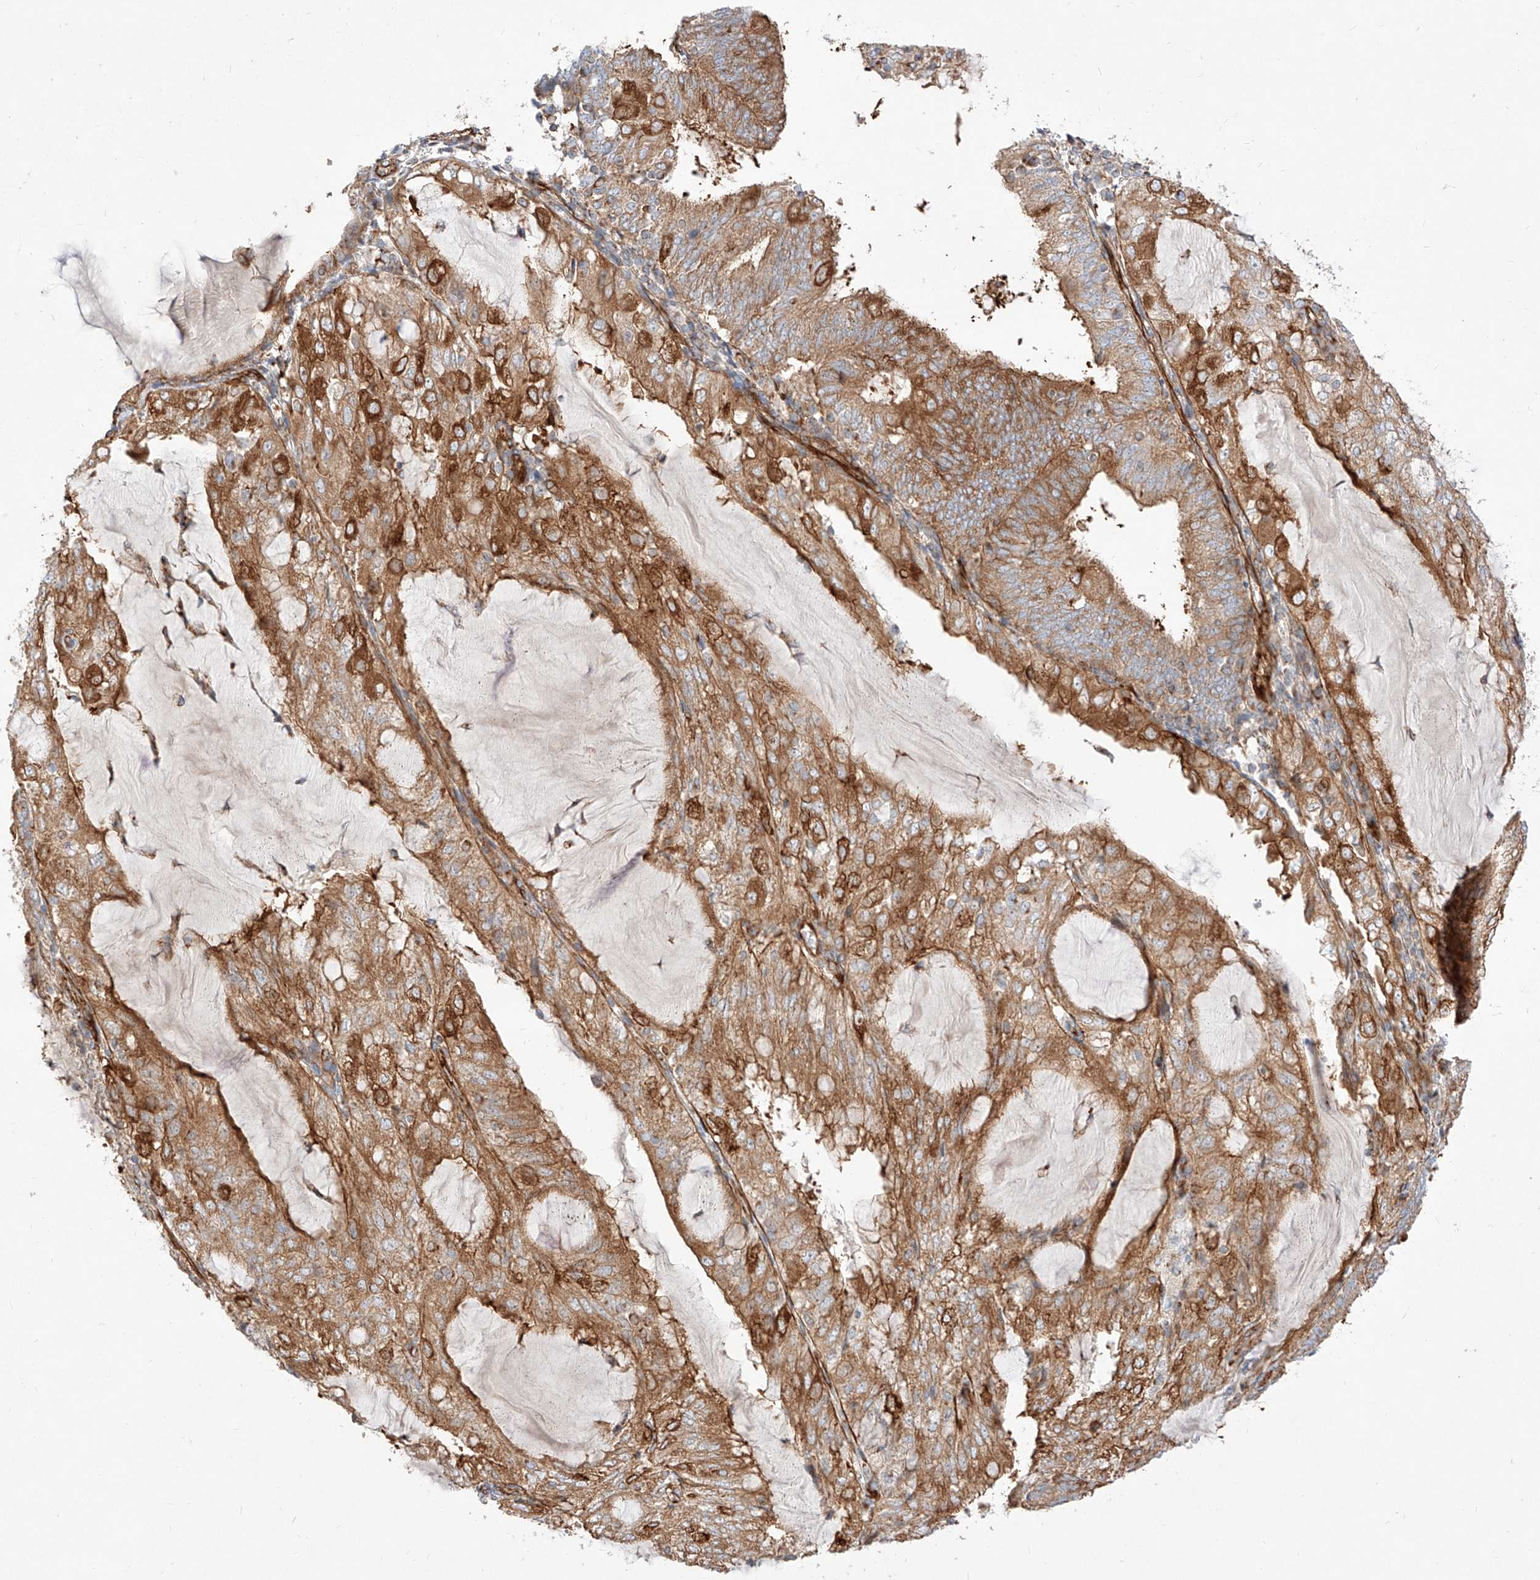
{"staining": {"intensity": "moderate", "quantity": ">75%", "location": "cytoplasmic/membranous"}, "tissue": "endometrial cancer", "cell_type": "Tumor cells", "image_type": "cancer", "snomed": [{"axis": "morphology", "description": "Adenocarcinoma, NOS"}, {"axis": "topography", "description": "Endometrium"}], "caption": "Endometrial cancer was stained to show a protein in brown. There is medium levels of moderate cytoplasmic/membranous staining in about >75% of tumor cells.", "gene": "CSGALNACT2", "patient": {"sex": "female", "age": 81}}